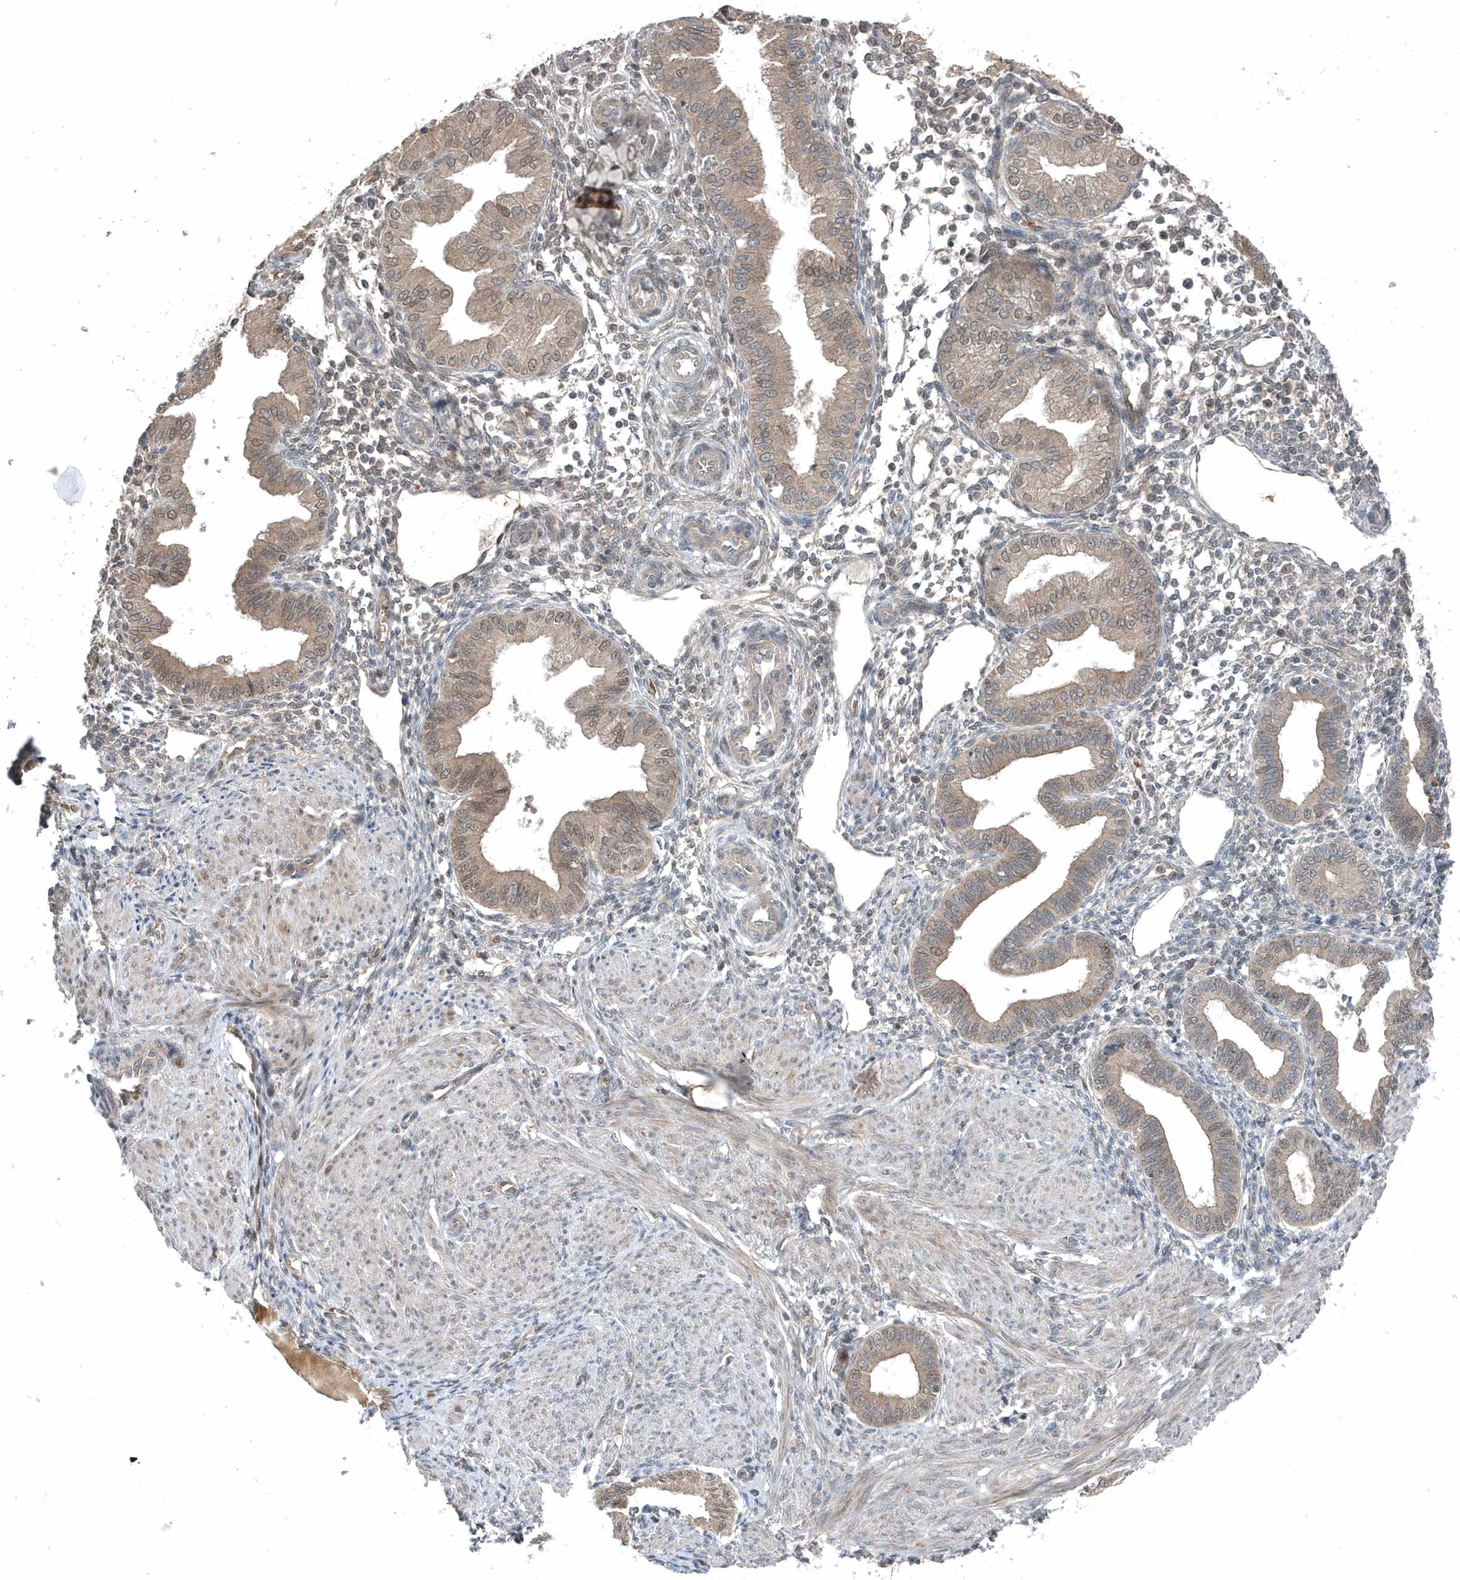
{"staining": {"intensity": "moderate", "quantity": "25%-75%", "location": "nuclear"}, "tissue": "endometrium", "cell_type": "Cells in endometrial stroma", "image_type": "normal", "snomed": [{"axis": "morphology", "description": "Normal tissue, NOS"}, {"axis": "topography", "description": "Endometrium"}], "caption": "IHC image of benign endometrium: human endometrium stained using IHC exhibits medium levels of moderate protein expression localized specifically in the nuclear of cells in endometrial stroma, appearing as a nuclear brown color.", "gene": "QTRT2", "patient": {"sex": "female", "age": 53}}